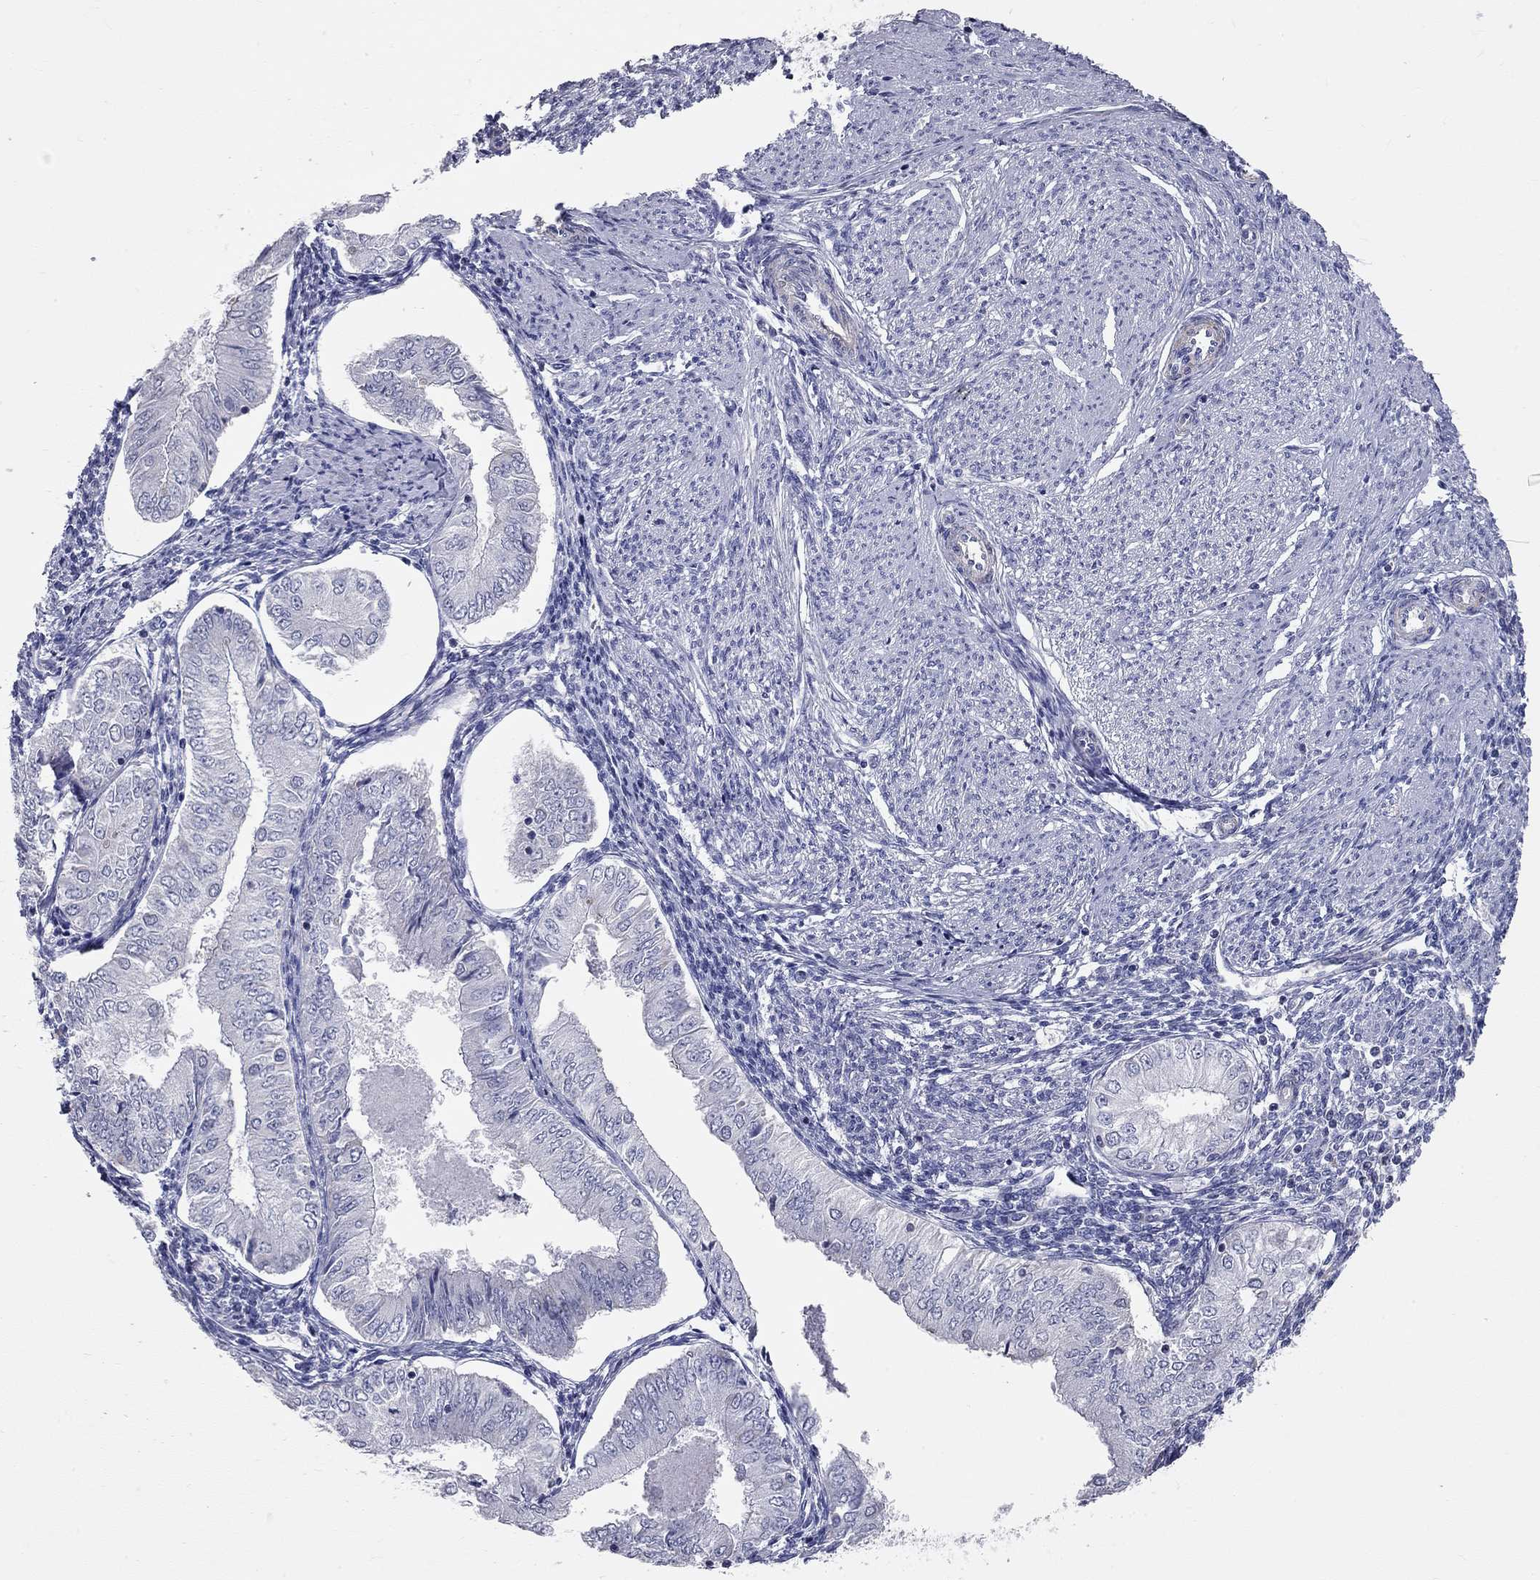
{"staining": {"intensity": "negative", "quantity": "none", "location": "none"}, "tissue": "endometrial cancer", "cell_type": "Tumor cells", "image_type": "cancer", "snomed": [{"axis": "morphology", "description": "Adenocarcinoma, NOS"}, {"axis": "topography", "description": "Endometrium"}], "caption": "An IHC histopathology image of endometrial adenocarcinoma is shown. There is no staining in tumor cells of endometrial adenocarcinoma.", "gene": "CFAP161", "patient": {"sex": "female", "age": 53}}